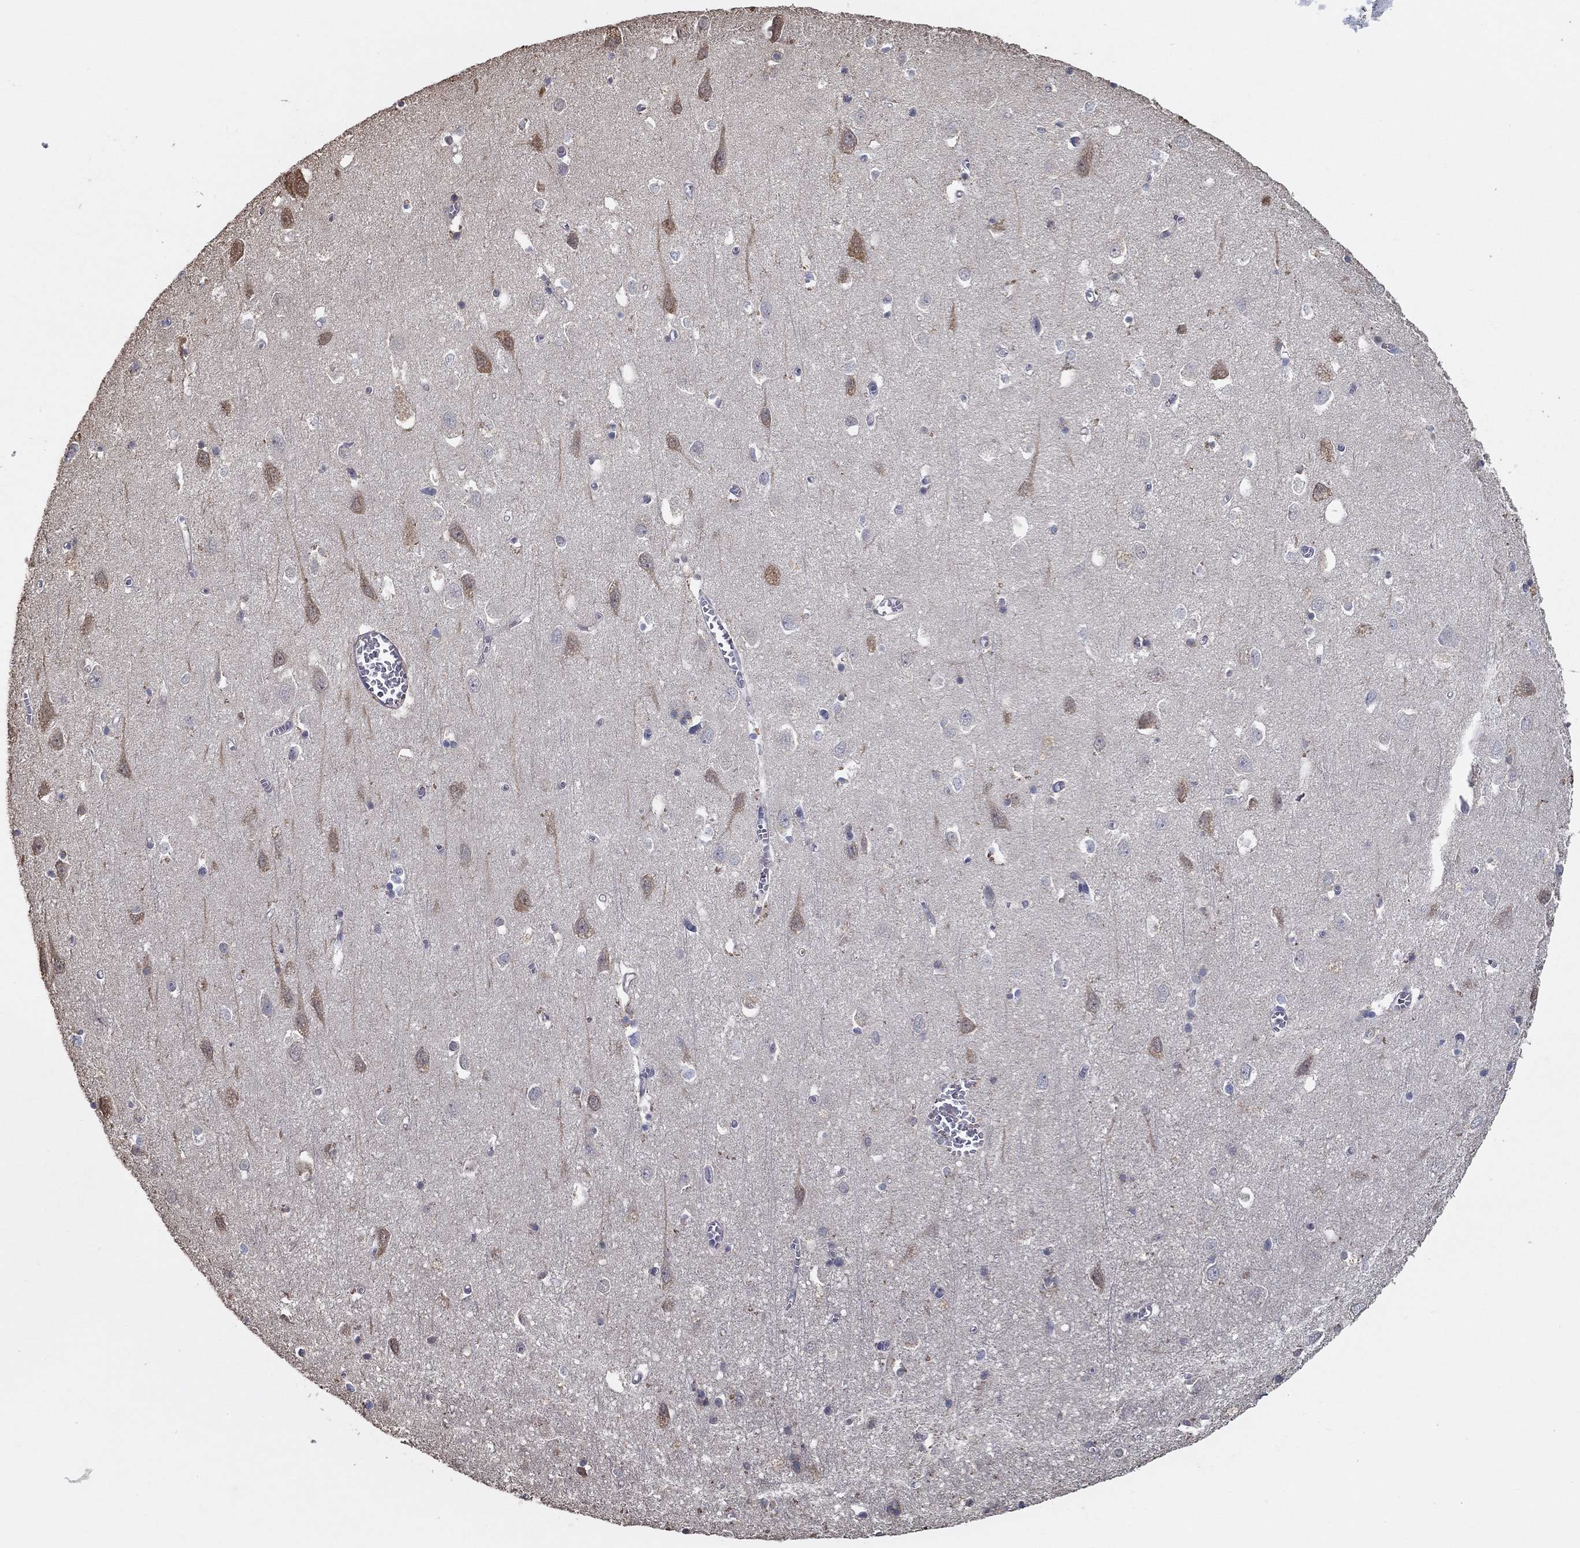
{"staining": {"intensity": "negative", "quantity": "none", "location": "none"}, "tissue": "cerebral cortex", "cell_type": "Endothelial cells", "image_type": "normal", "snomed": [{"axis": "morphology", "description": "Normal tissue, NOS"}, {"axis": "topography", "description": "Cerebral cortex"}], "caption": "A high-resolution photomicrograph shows immunohistochemistry staining of normal cerebral cortex, which demonstrates no significant expression in endothelial cells.", "gene": "IL10", "patient": {"sex": "male", "age": 70}}